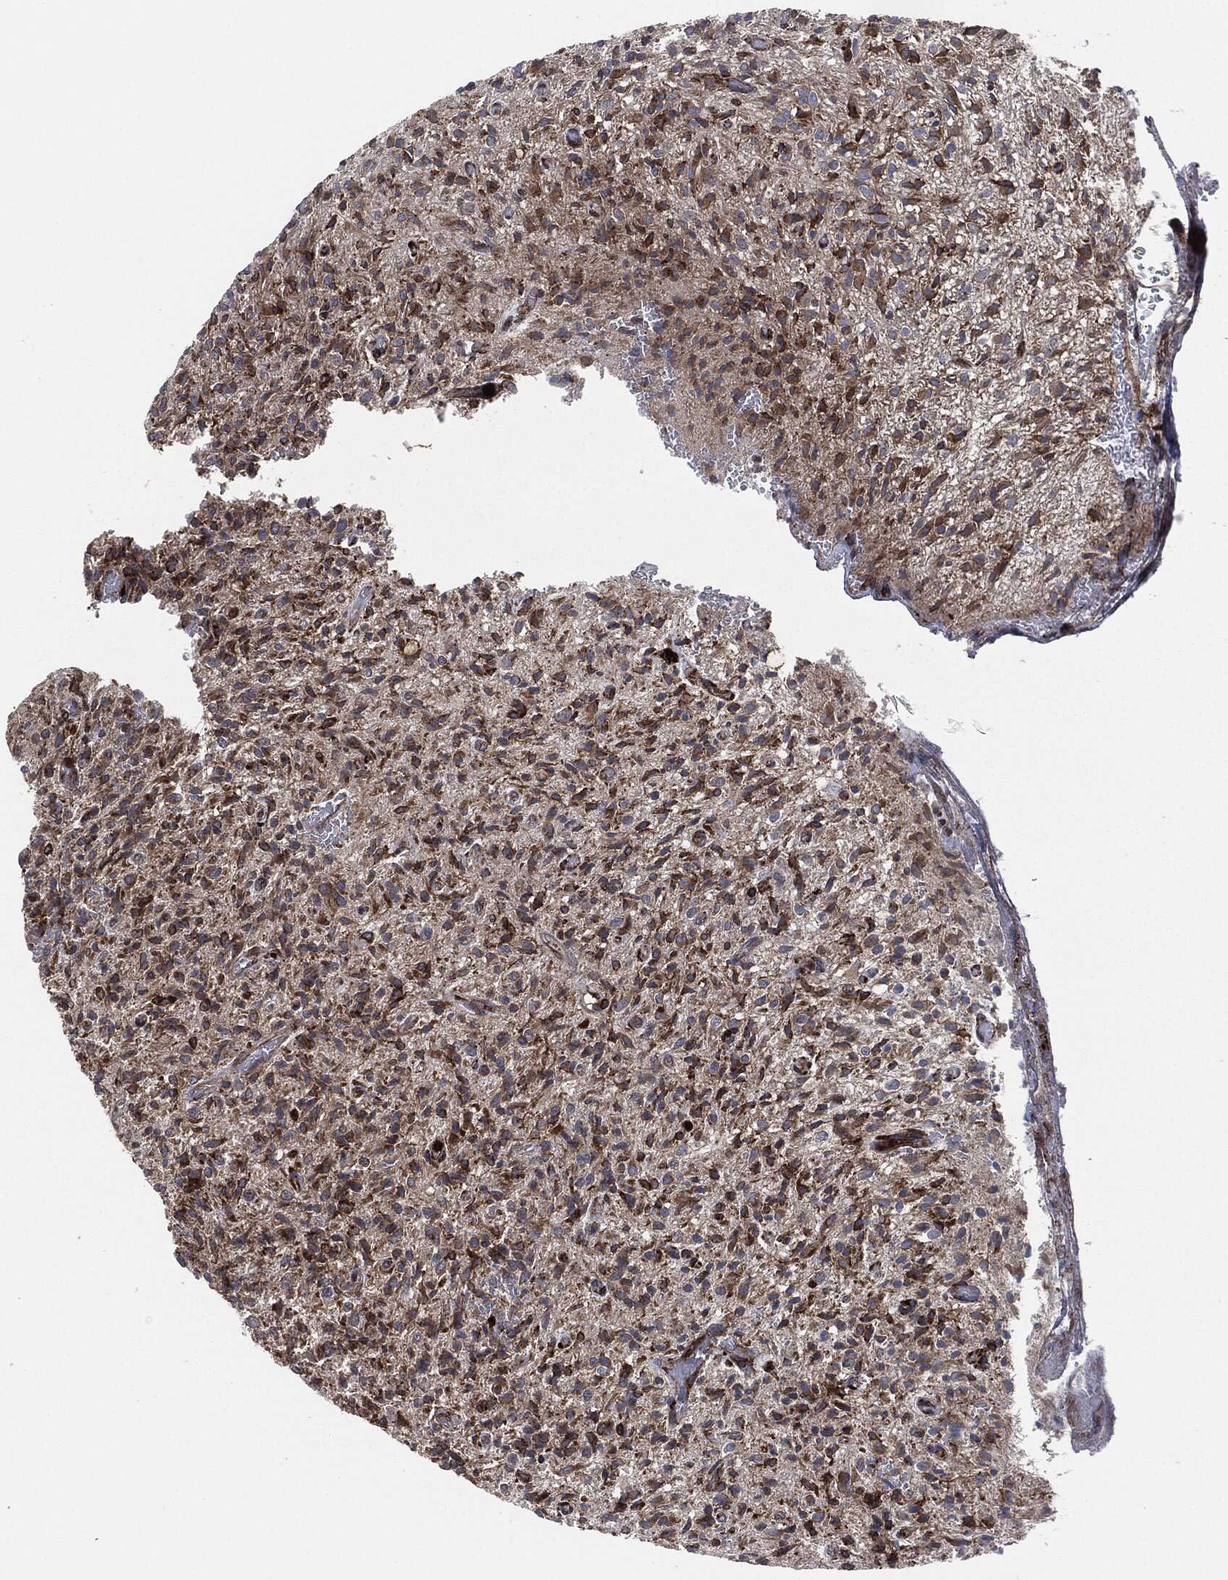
{"staining": {"intensity": "moderate", "quantity": ">75%", "location": "cytoplasmic/membranous"}, "tissue": "glioma", "cell_type": "Tumor cells", "image_type": "cancer", "snomed": [{"axis": "morphology", "description": "Glioma, malignant, High grade"}, {"axis": "topography", "description": "Brain"}], "caption": "Brown immunohistochemical staining in human malignant high-grade glioma demonstrates moderate cytoplasmic/membranous expression in about >75% of tumor cells.", "gene": "CALR", "patient": {"sex": "male", "age": 64}}